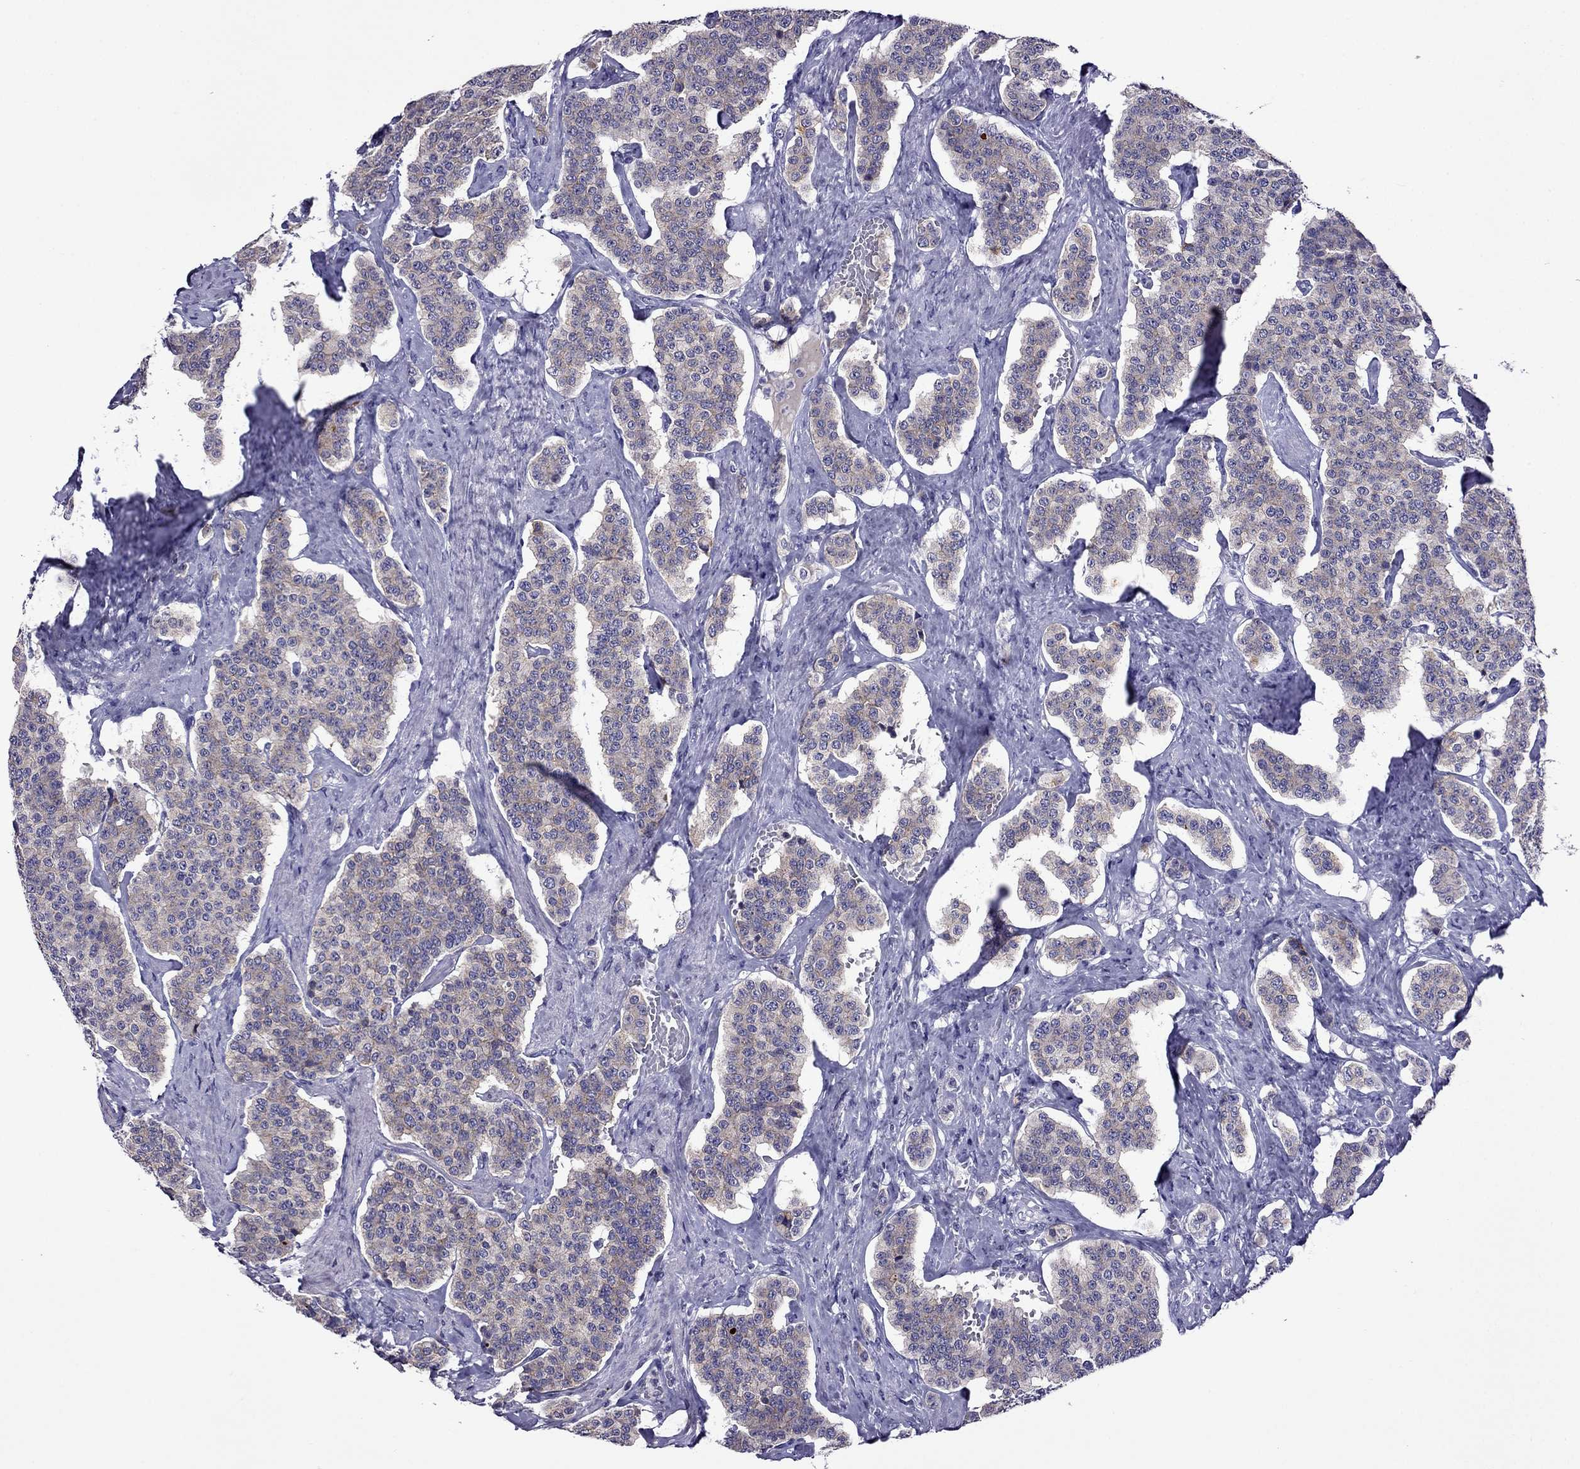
{"staining": {"intensity": "weak", "quantity": "<25%", "location": "cytoplasmic/membranous"}, "tissue": "carcinoid", "cell_type": "Tumor cells", "image_type": "cancer", "snomed": [{"axis": "morphology", "description": "Carcinoid, malignant, NOS"}, {"axis": "topography", "description": "Small intestine"}], "caption": "Tumor cells show no significant protein staining in carcinoid.", "gene": "SPTBN4", "patient": {"sex": "female", "age": 58}}